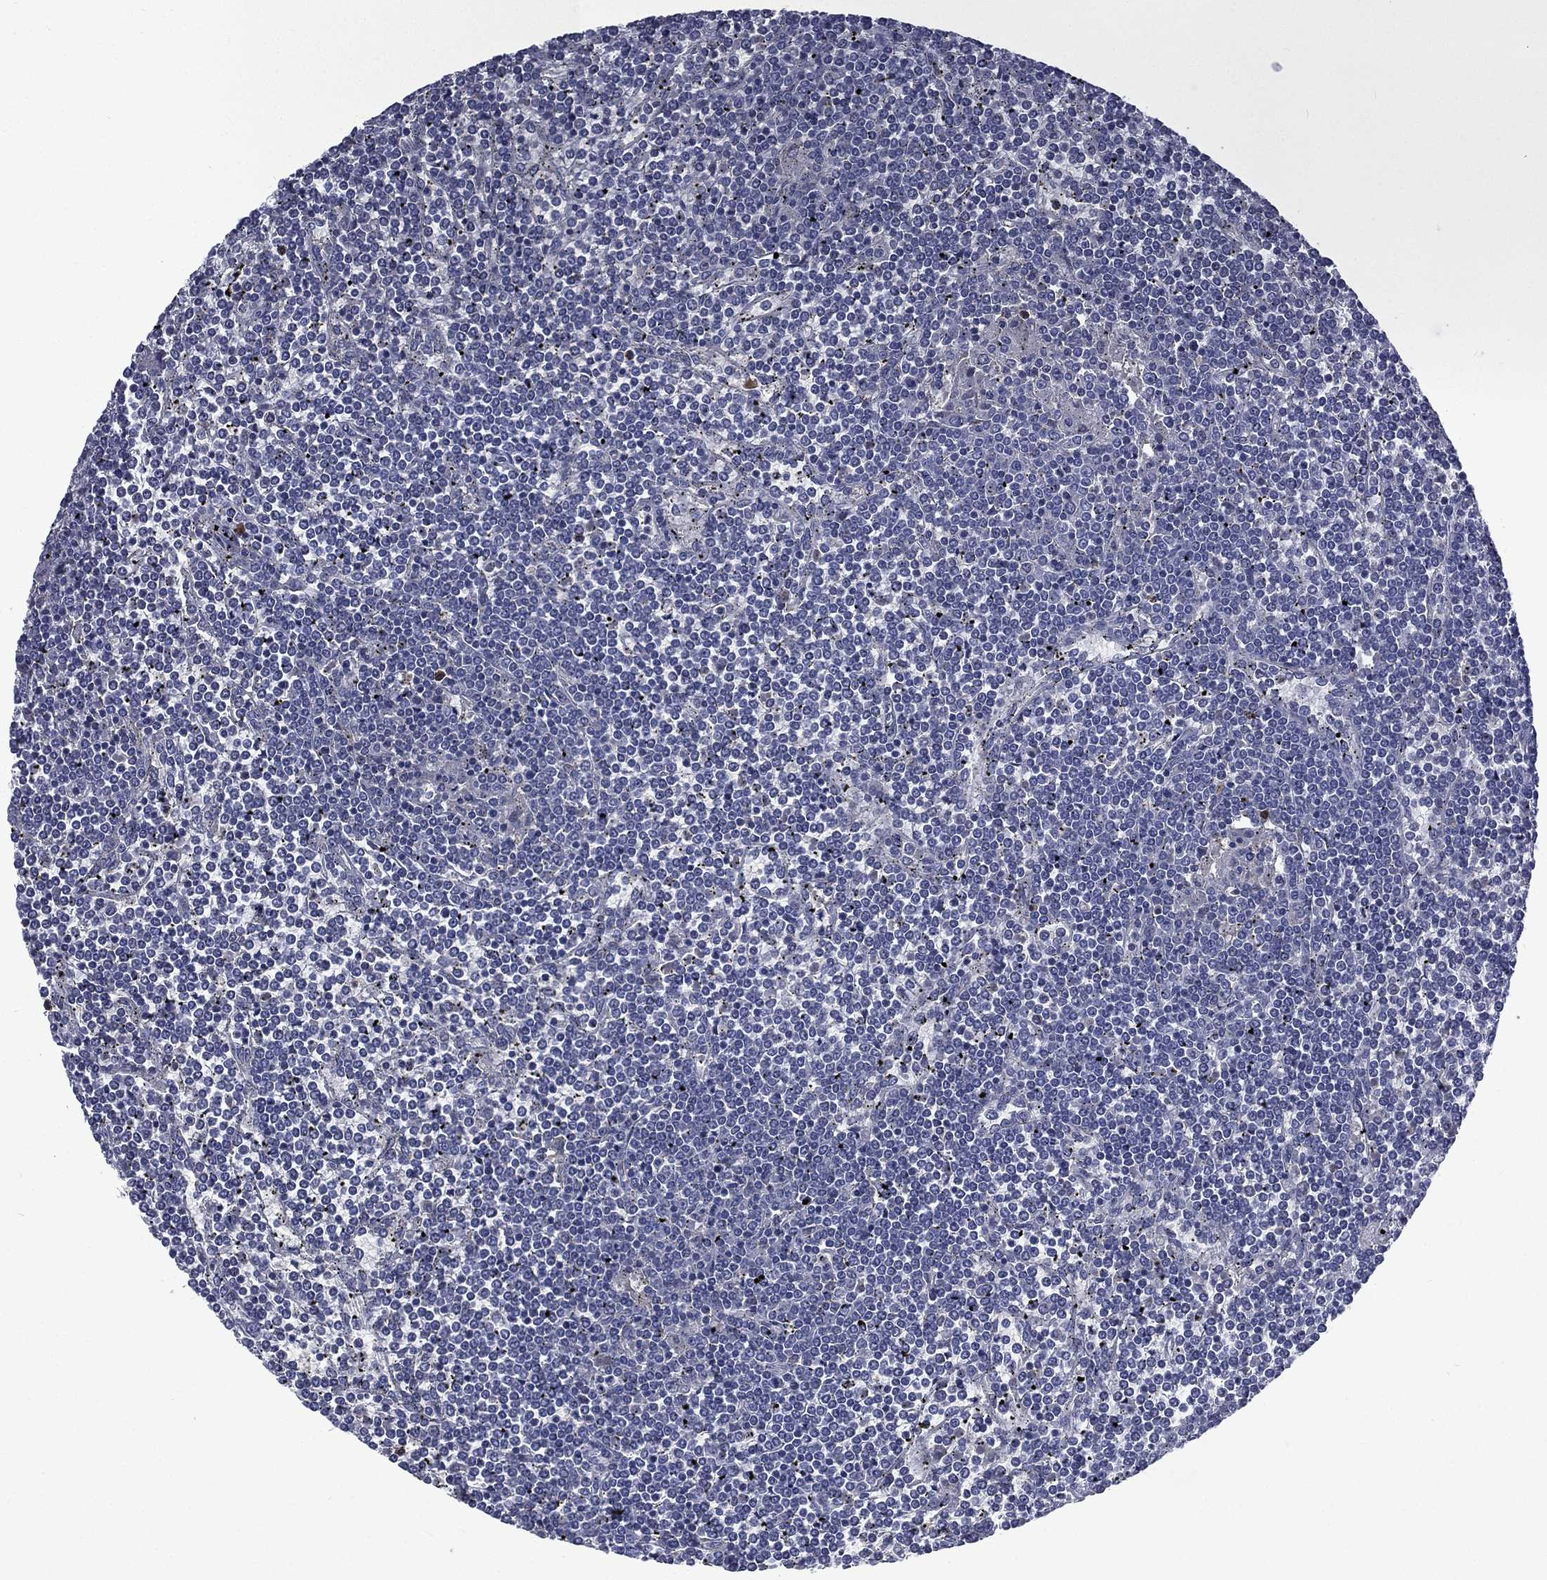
{"staining": {"intensity": "negative", "quantity": "none", "location": "none"}, "tissue": "lymphoma", "cell_type": "Tumor cells", "image_type": "cancer", "snomed": [{"axis": "morphology", "description": "Malignant lymphoma, non-Hodgkin's type, Low grade"}, {"axis": "topography", "description": "Spleen"}], "caption": "Immunohistochemistry (IHC) of lymphoma exhibits no expression in tumor cells.", "gene": "CA12", "patient": {"sex": "female", "age": 19}}